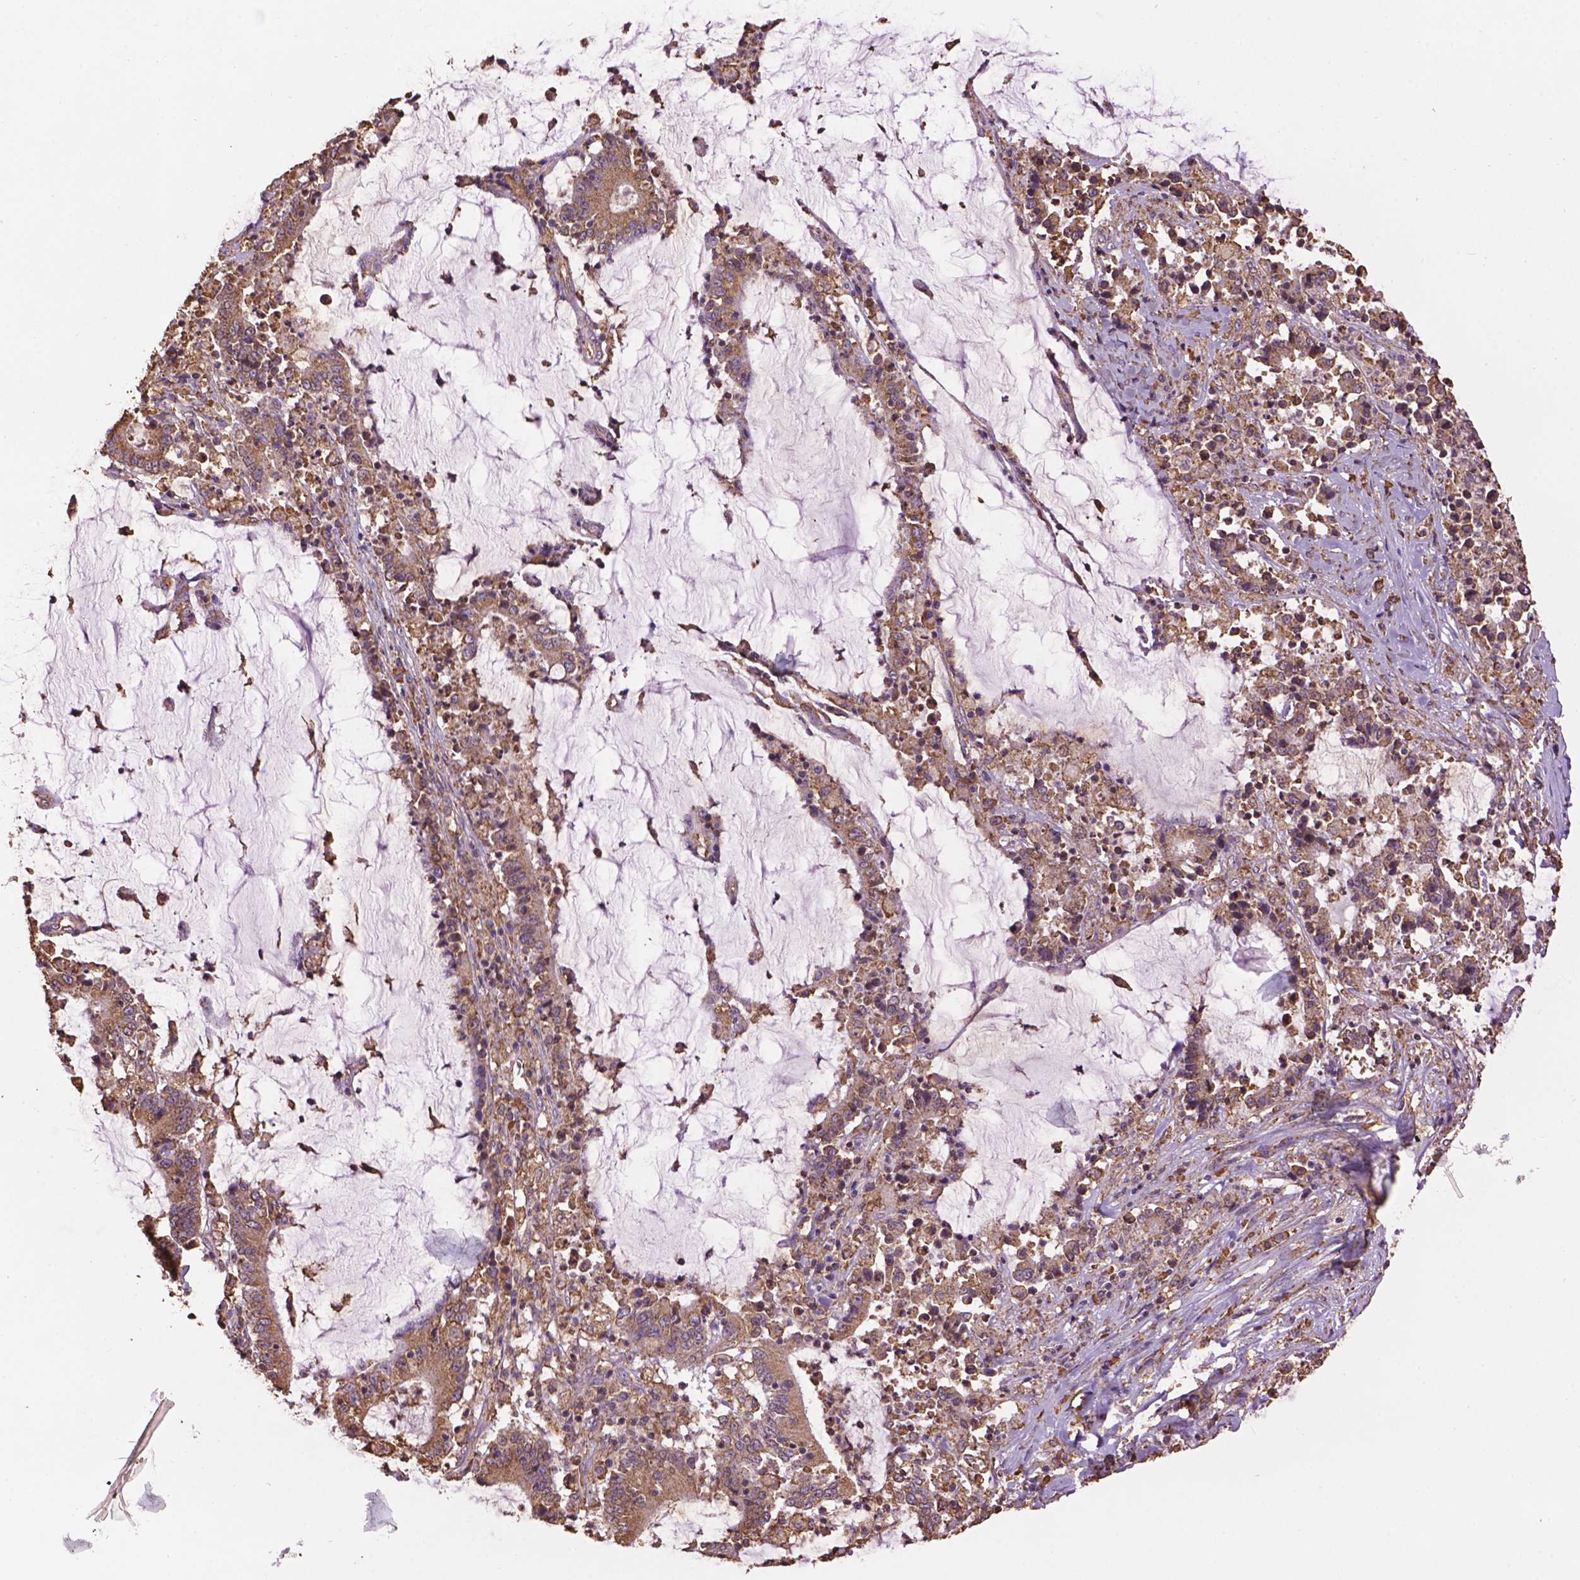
{"staining": {"intensity": "moderate", "quantity": ">75%", "location": "cytoplasmic/membranous"}, "tissue": "stomach cancer", "cell_type": "Tumor cells", "image_type": "cancer", "snomed": [{"axis": "morphology", "description": "Adenocarcinoma, NOS"}, {"axis": "topography", "description": "Stomach, upper"}], "caption": "Tumor cells exhibit medium levels of moderate cytoplasmic/membranous expression in approximately >75% of cells in stomach cancer (adenocarcinoma).", "gene": "PPP2R5E", "patient": {"sex": "male", "age": 68}}